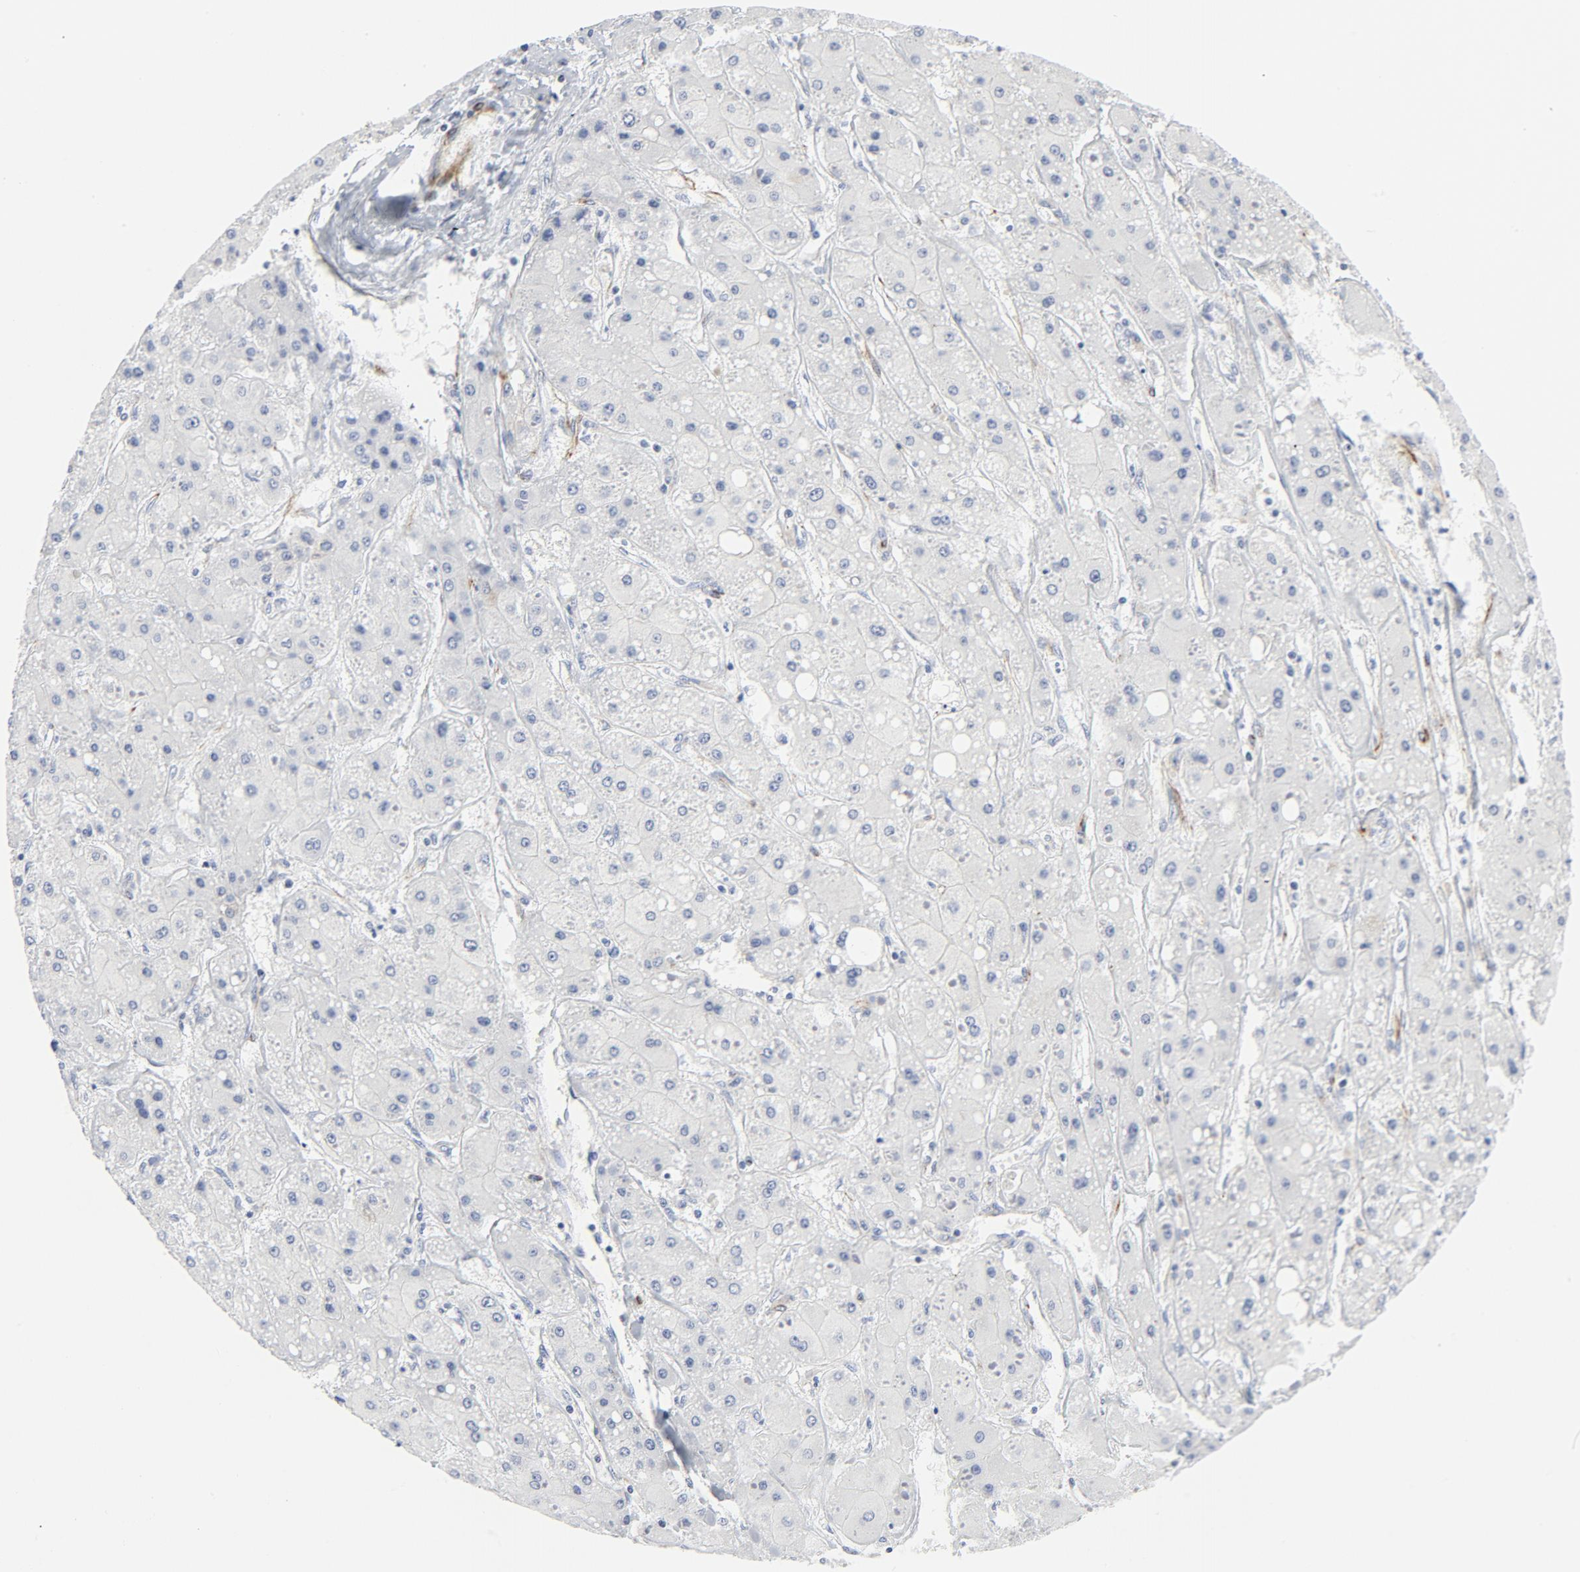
{"staining": {"intensity": "negative", "quantity": "none", "location": "none"}, "tissue": "liver cancer", "cell_type": "Tumor cells", "image_type": "cancer", "snomed": [{"axis": "morphology", "description": "Carcinoma, Hepatocellular, NOS"}, {"axis": "topography", "description": "Liver"}], "caption": "A high-resolution photomicrograph shows IHC staining of liver hepatocellular carcinoma, which exhibits no significant positivity in tumor cells.", "gene": "TUBB1", "patient": {"sex": "female", "age": 52}}